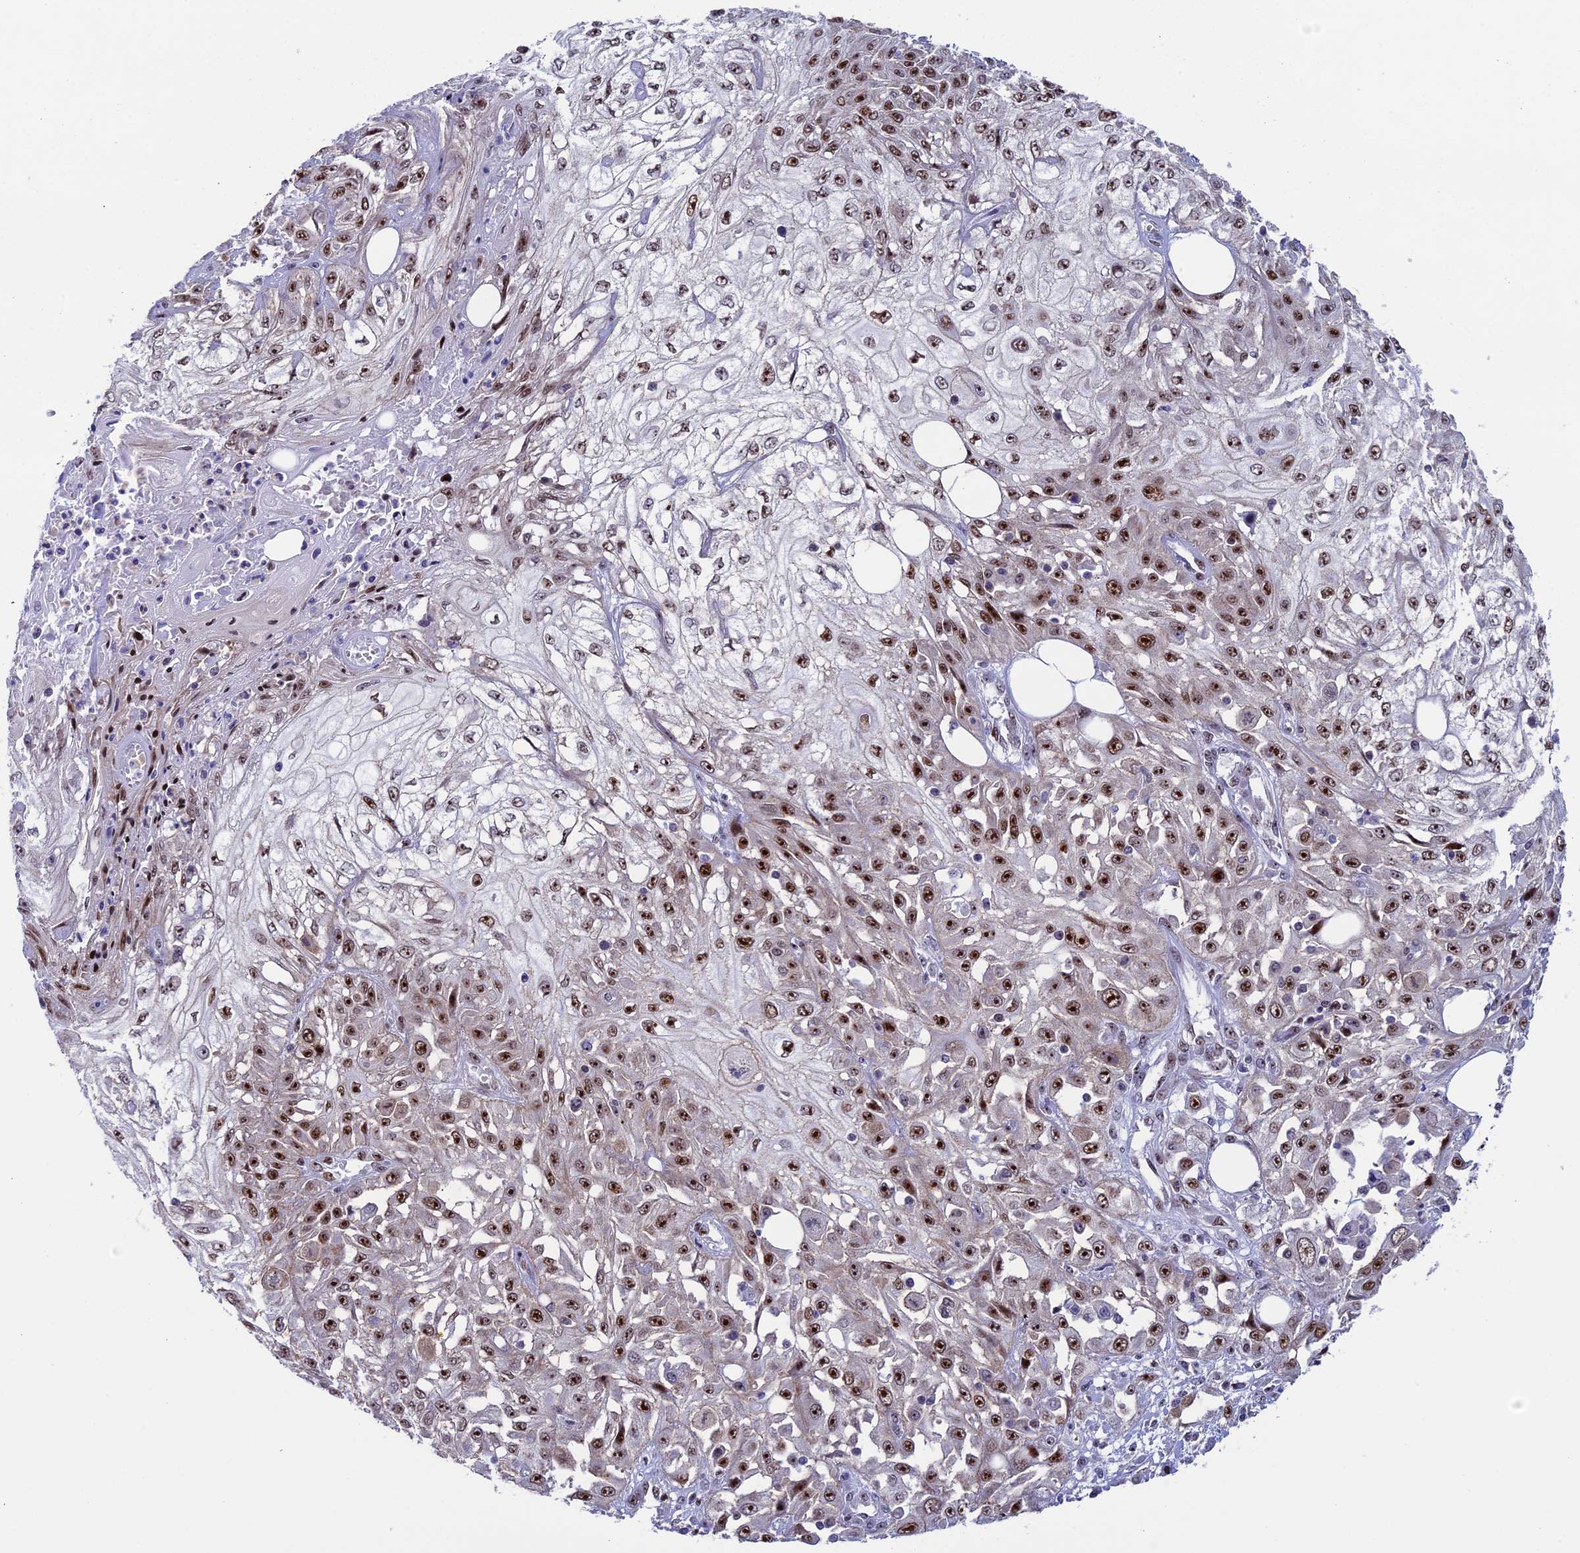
{"staining": {"intensity": "moderate", "quantity": ">75%", "location": "nuclear"}, "tissue": "skin cancer", "cell_type": "Tumor cells", "image_type": "cancer", "snomed": [{"axis": "morphology", "description": "Squamous cell carcinoma, NOS"}, {"axis": "morphology", "description": "Squamous cell carcinoma, metastatic, NOS"}, {"axis": "topography", "description": "Skin"}, {"axis": "topography", "description": "Lymph node"}], "caption": "Moderate nuclear staining is identified in about >75% of tumor cells in skin cancer (squamous cell carcinoma).", "gene": "CCDC86", "patient": {"sex": "male", "age": 75}}